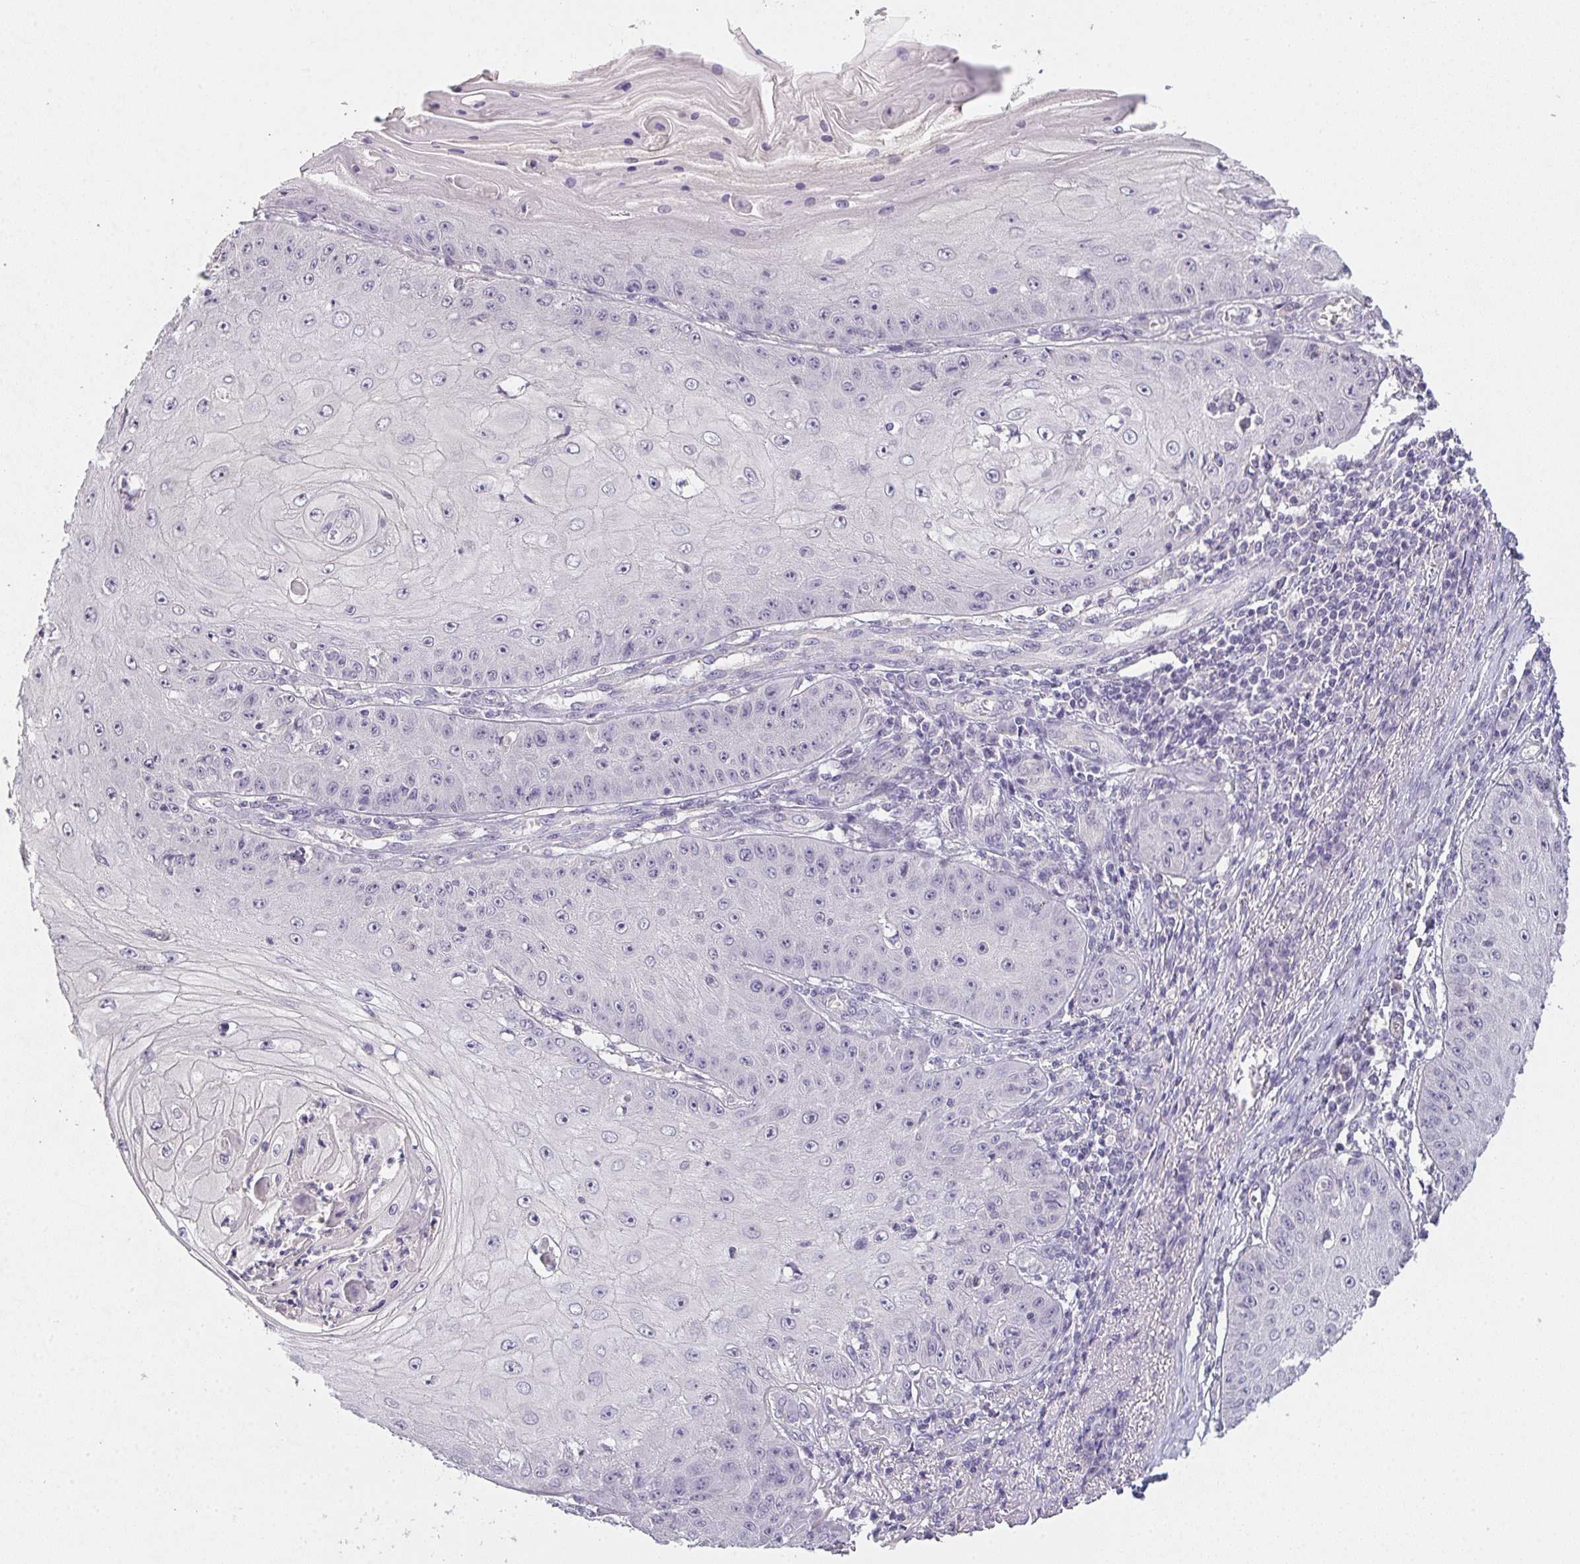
{"staining": {"intensity": "negative", "quantity": "none", "location": "none"}, "tissue": "skin cancer", "cell_type": "Tumor cells", "image_type": "cancer", "snomed": [{"axis": "morphology", "description": "Squamous cell carcinoma, NOS"}, {"axis": "topography", "description": "Skin"}], "caption": "IHC histopathology image of neoplastic tissue: human skin squamous cell carcinoma stained with DAB (3,3'-diaminobenzidine) displays no significant protein expression in tumor cells.", "gene": "TMEM219", "patient": {"sex": "male", "age": 70}}